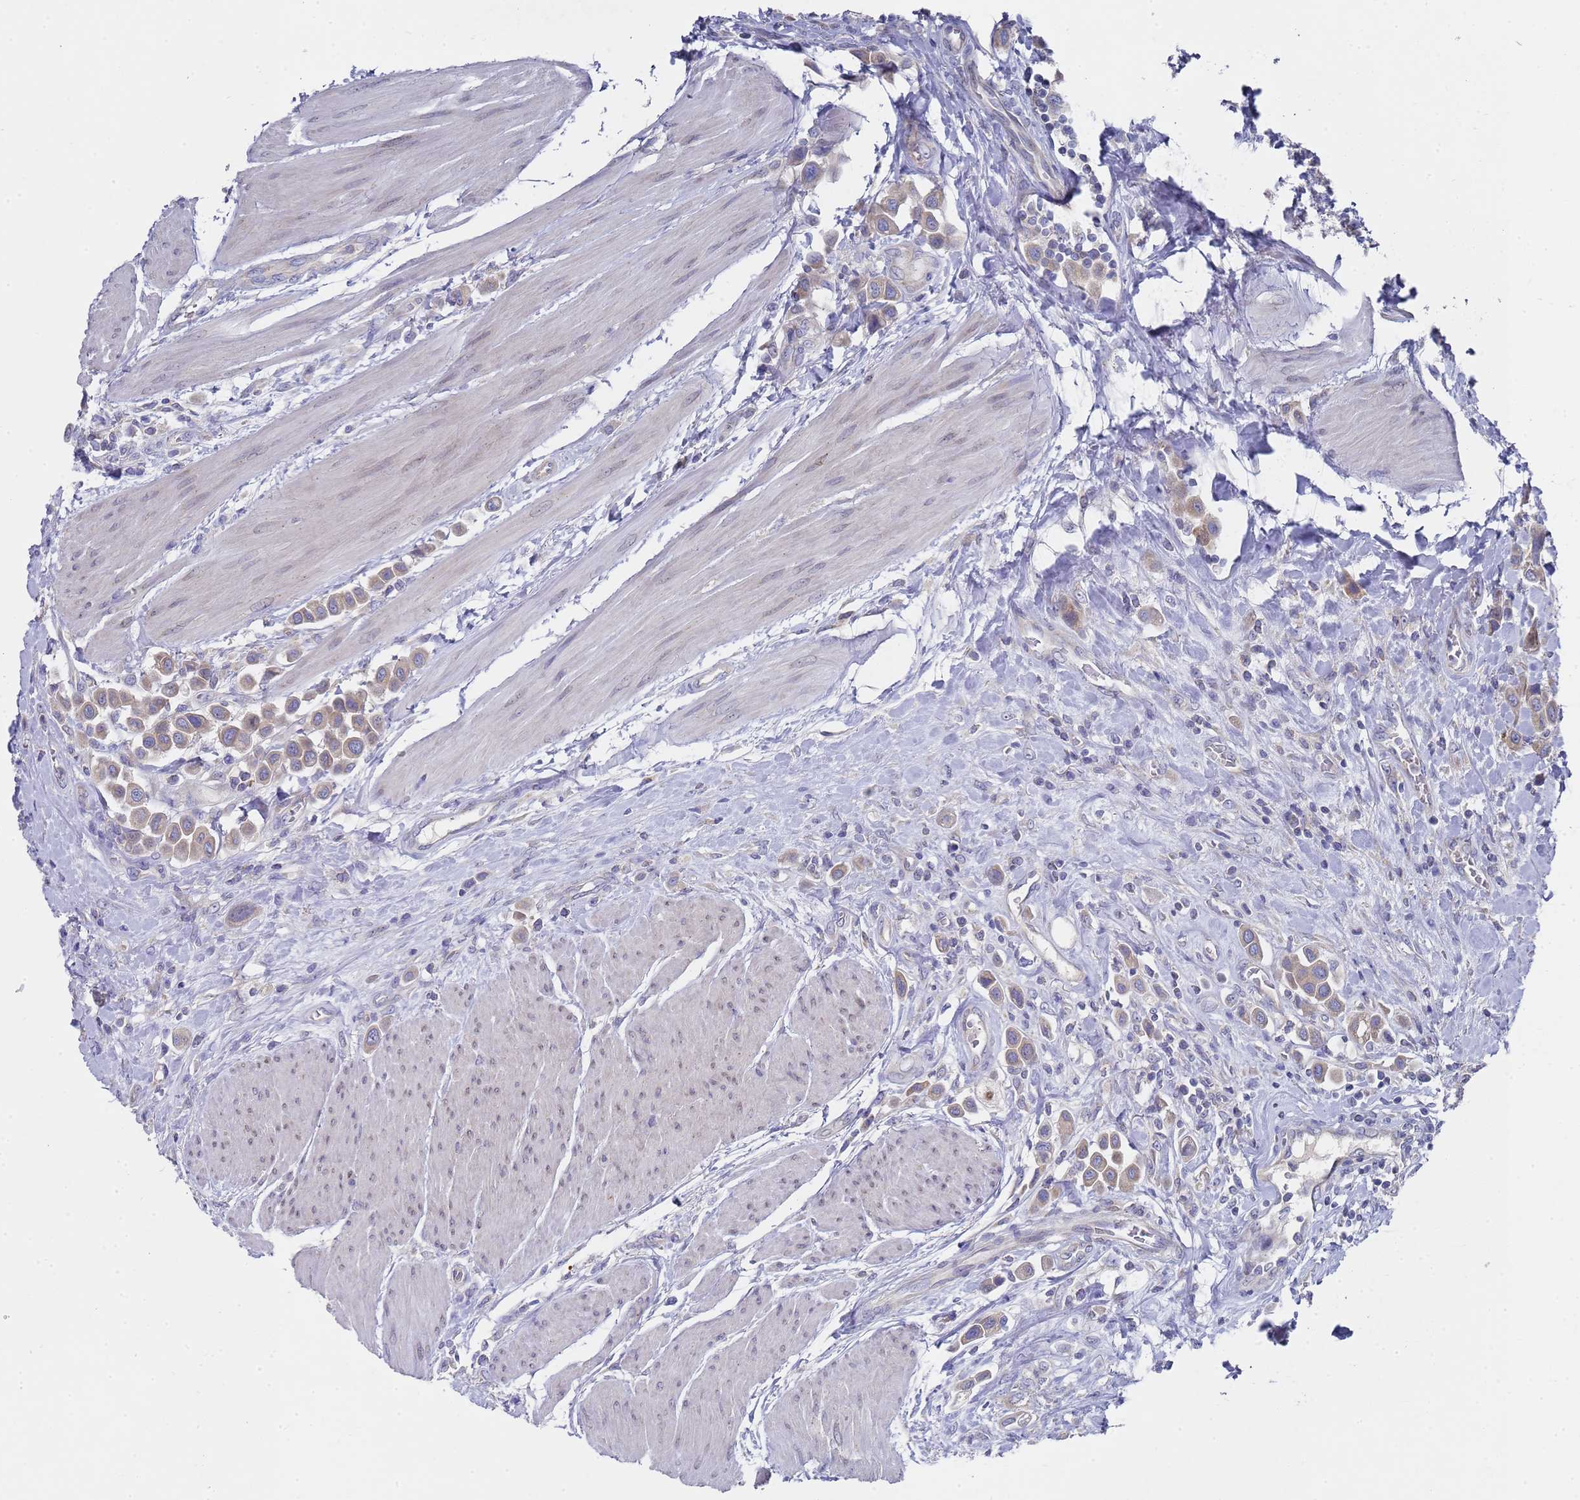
{"staining": {"intensity": "weak", "quantity": "25%-75%", "location": "cytoplasmic/membranous"}, "tissue": "urothelial cancer", "cell_type": "Tumor cells", "image_type": "cancer", "snomed": [{"axis": "morphology", "description": "Urothelial carcinoma, High grade"}, {"axis": "topography", "description": "Urinary bladder"}], "caption": "Urothelial cancer stained with immunohistochemistry (IHC) exhibits weak cytoplasmic/membranous positivity in approximately 25%-75% of tumor cells.", "gene": "NPEPPS", "patient": {"sex": "male", "age": 50}}